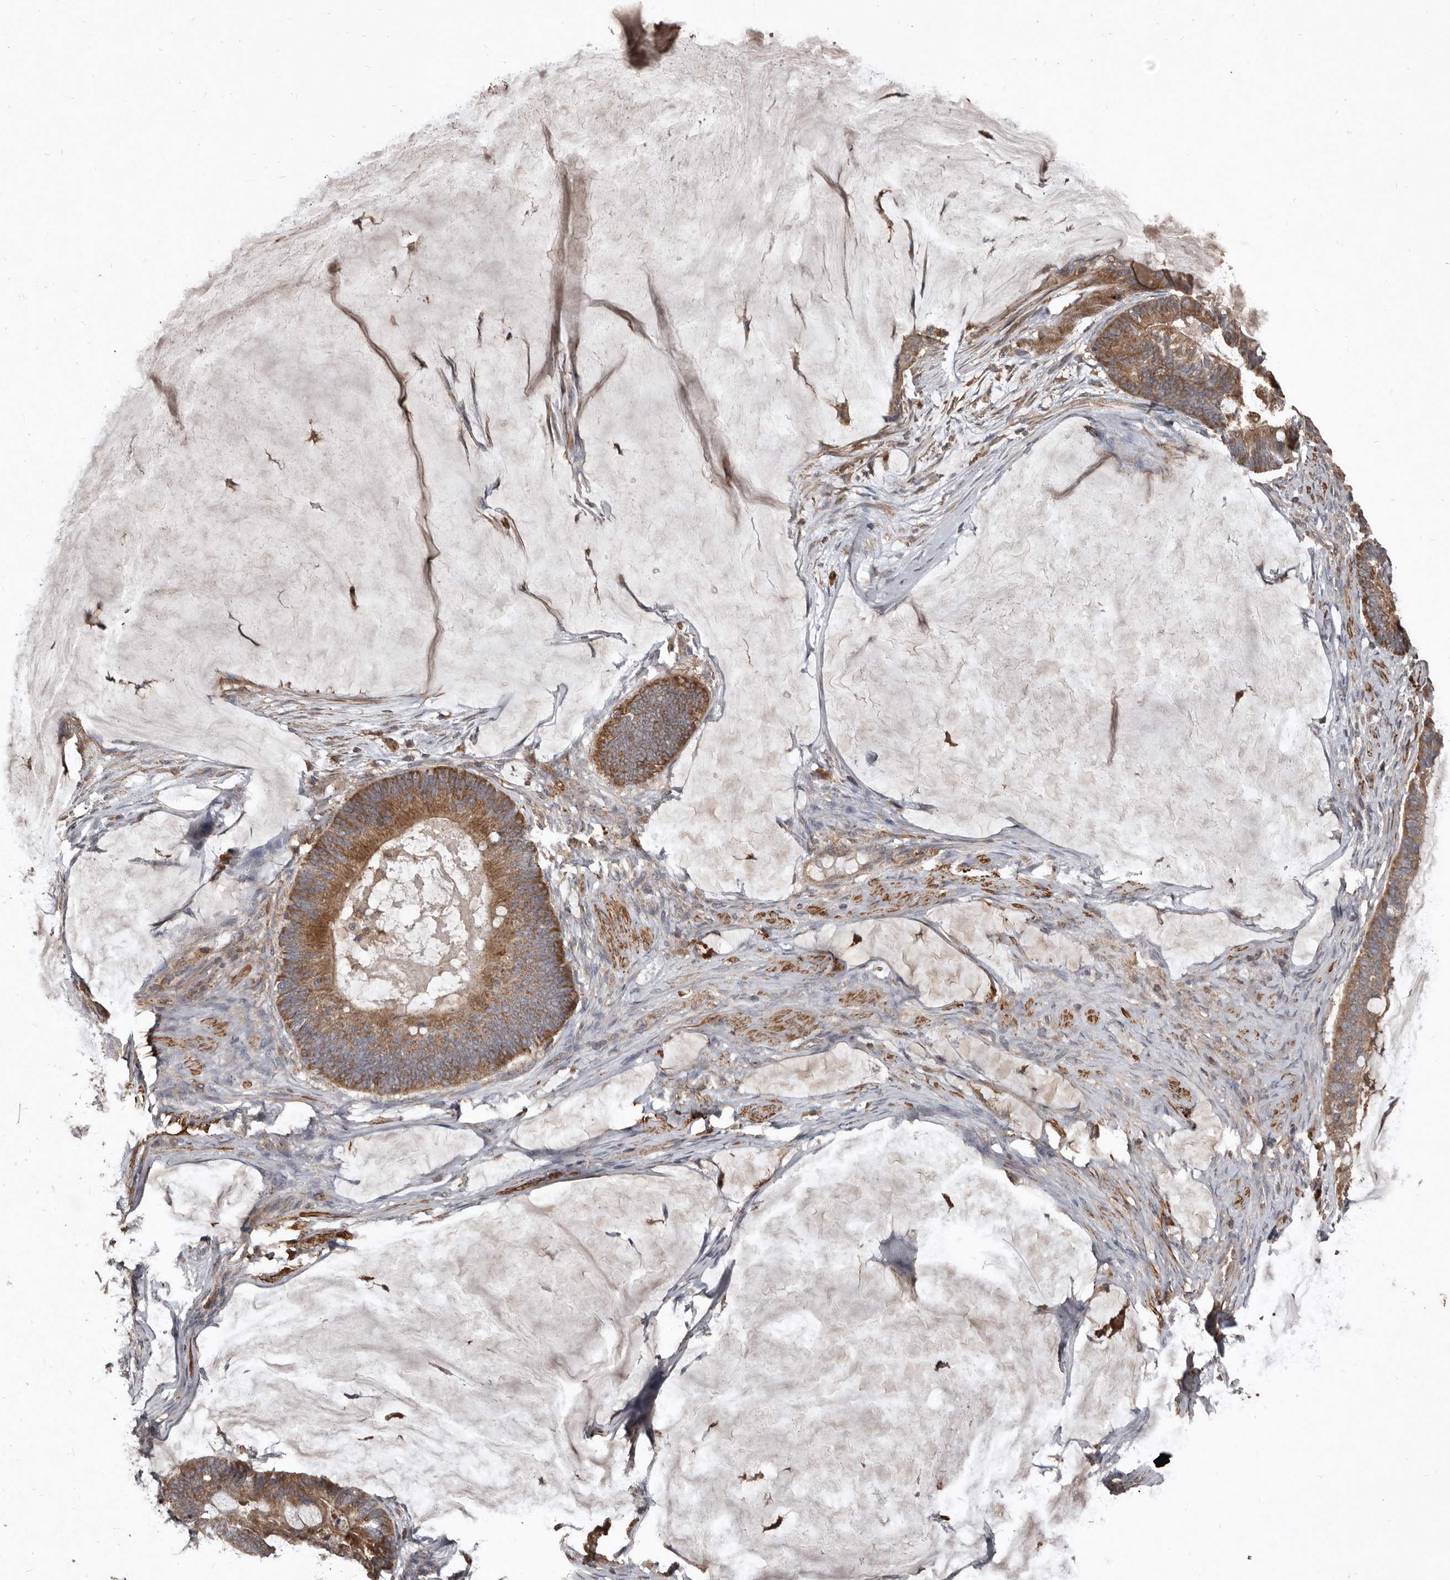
{"staining": {"intensity": "moderate", "quantity": ">75%", "location": "cytoplasmic/membranous"}, "tissue": "ovarian cancer", "cell_type": "Tumor cells", "image_type": "cancer", "snomed": [{"axis": "morphology", "description": "Cystadenocarcinoma, mucinous, NOS"}, {"axis": "topography", "description": "Ovary"}], "caption": "Ovarian mucinous cystadenocarcinoma tissue reveals moderate cytoplasmic/membranous expression in approximately >75% of tumor cells, visualized by immunohistochemistry.", "gene": "GREB1", "patient": {"sex": "female", "age": 61}}